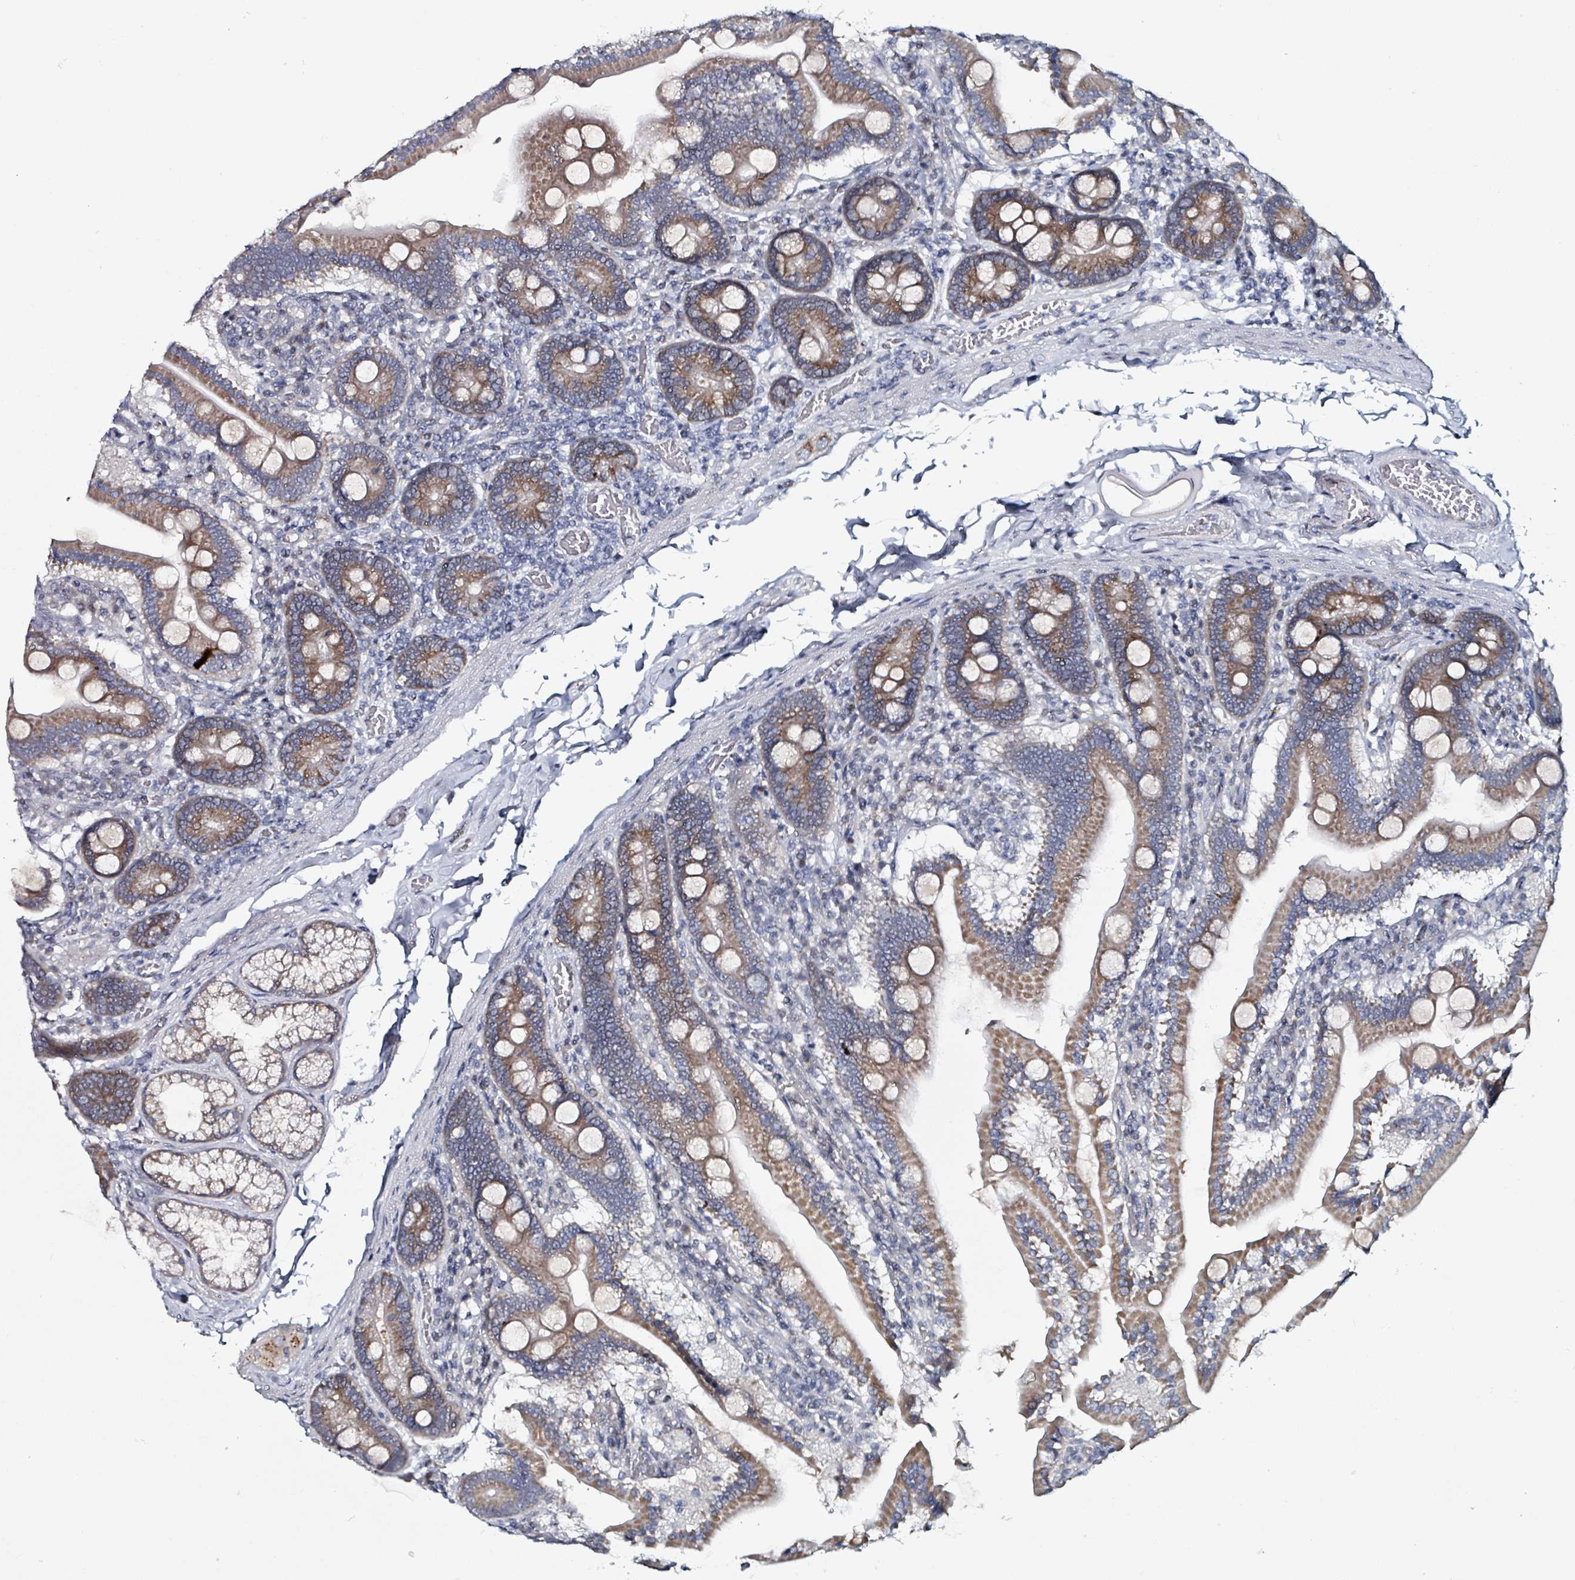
{"staining": {"intensity": "moderate", "quantity": ">75%", "location": "cytoplasmic/membranous"}, "tissue": "duodenum", "cell_type": "Glandular cells", "image_type": "normal", "snomed": [{"axis": "morphology", "description": "Normal tissue, NOS"}, {"axis": "topography", "description": "Duodenum"}], "caption": "Protein analysis of unremarkable duodenum exhibits moderate cytoplasmic/membranous positivity in about >75% of glandular cells. The staining was performed using DAB, with brown indicating positive protein expression. Nuclei are stained blue with hematoxylin.", "gene": "B3GAT3", "patient": {"sex": "male", "age": 55}}